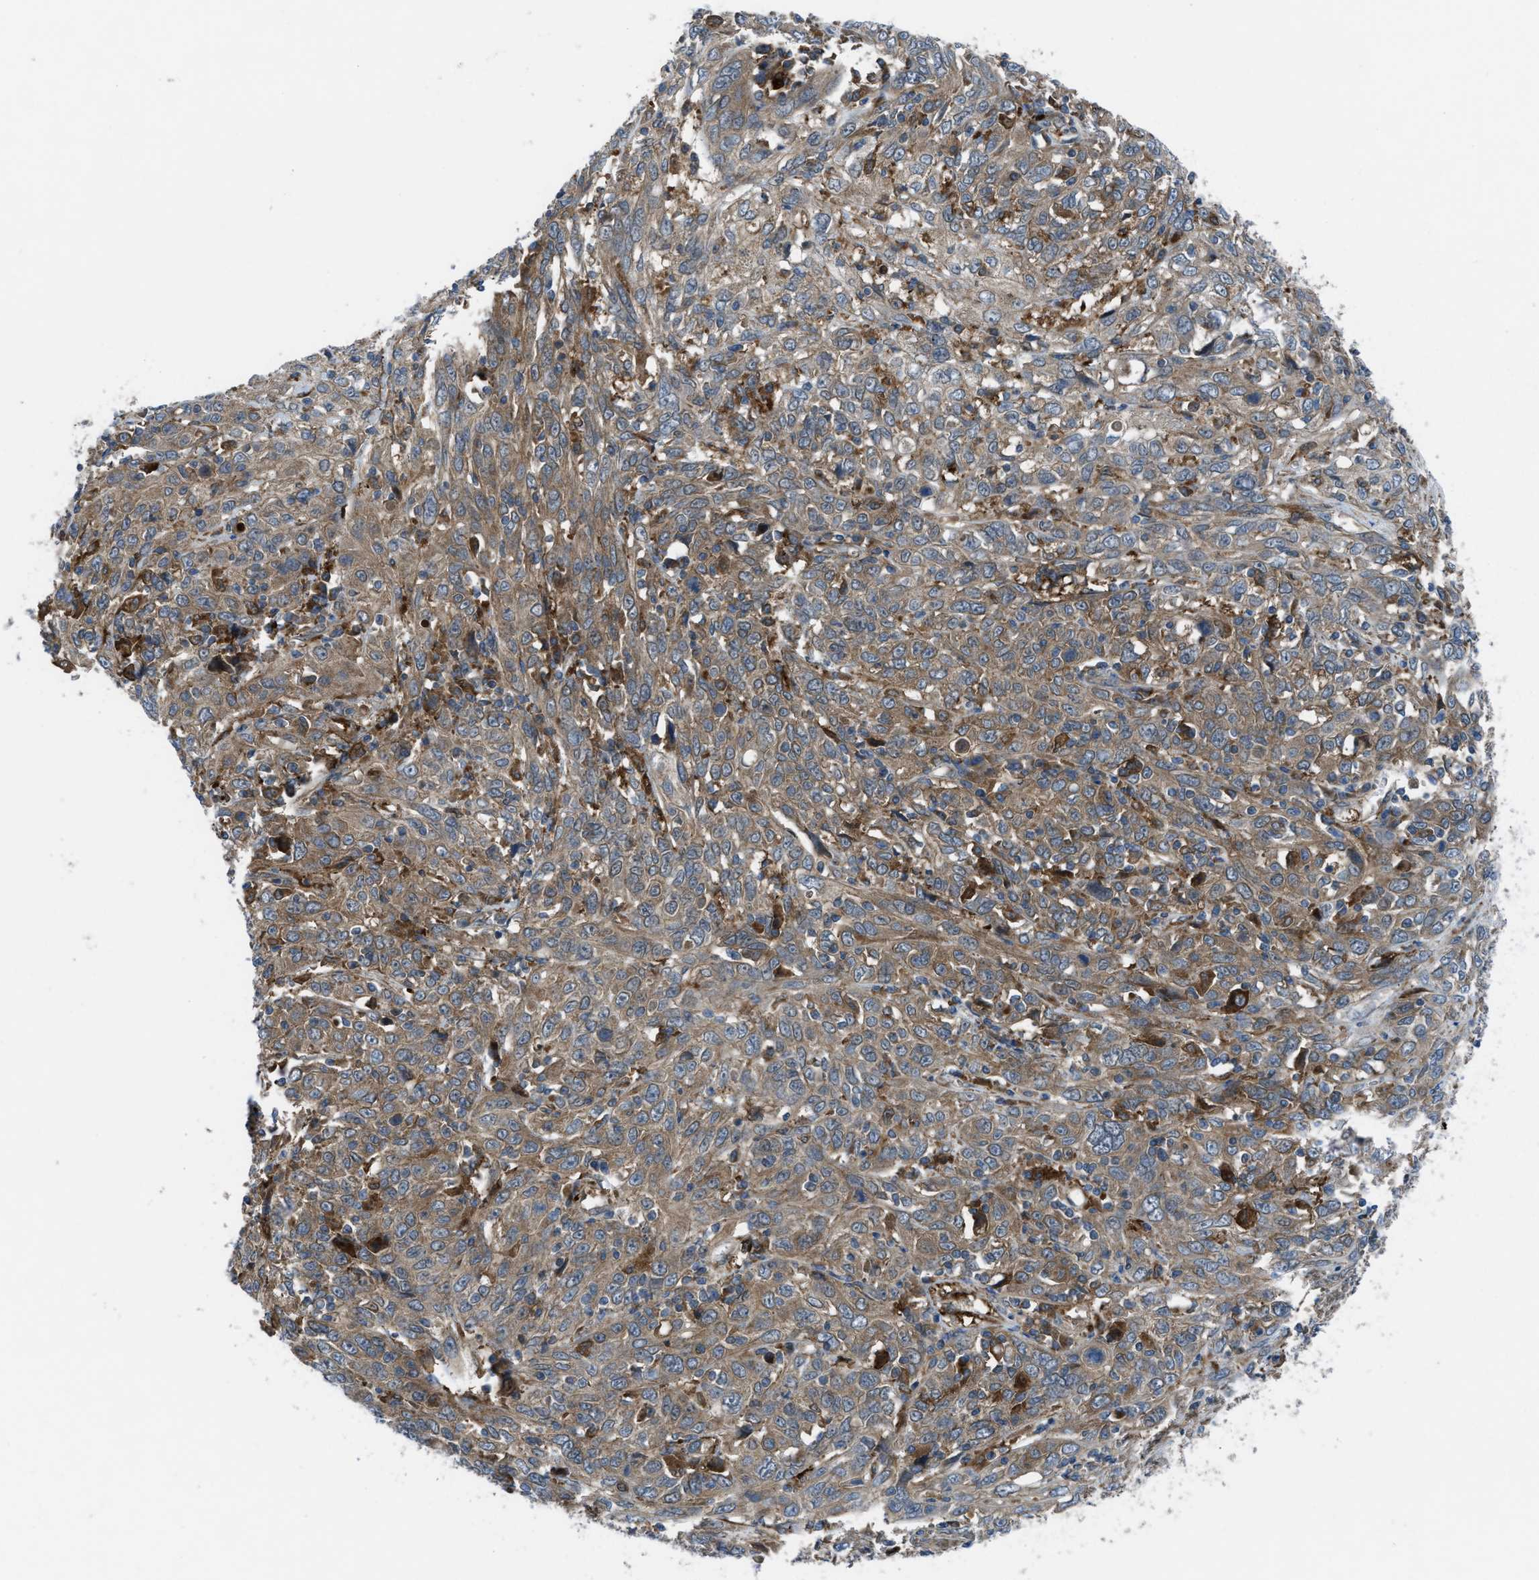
{"staining": {"intensity": "moderate", "quantity": ">75%", "location": "cytoplasmic/membranous"}, "tissue": "cervical cancer", "cell_type": "Tumor cells", "image_type": "cancer", "snomed": [{"axis": "morphology", "description": "Squamous cell carcinoma, NOS"}, {"axis": "topography", "description": "Cervix"}], "caption": "Immunohistochemical staining of squamous cell carcinoma (cervical) demonstrates moderate cytoplasmic/membranous protein expression in approximately >75% of tumor cells. The protein is stained brown, and the nuclei are stained in blue (DAB IHC with brightfield microscopy, high magnification).", "gene": "BAZ2B", "patient": {"sex": "female", "age": 46}}